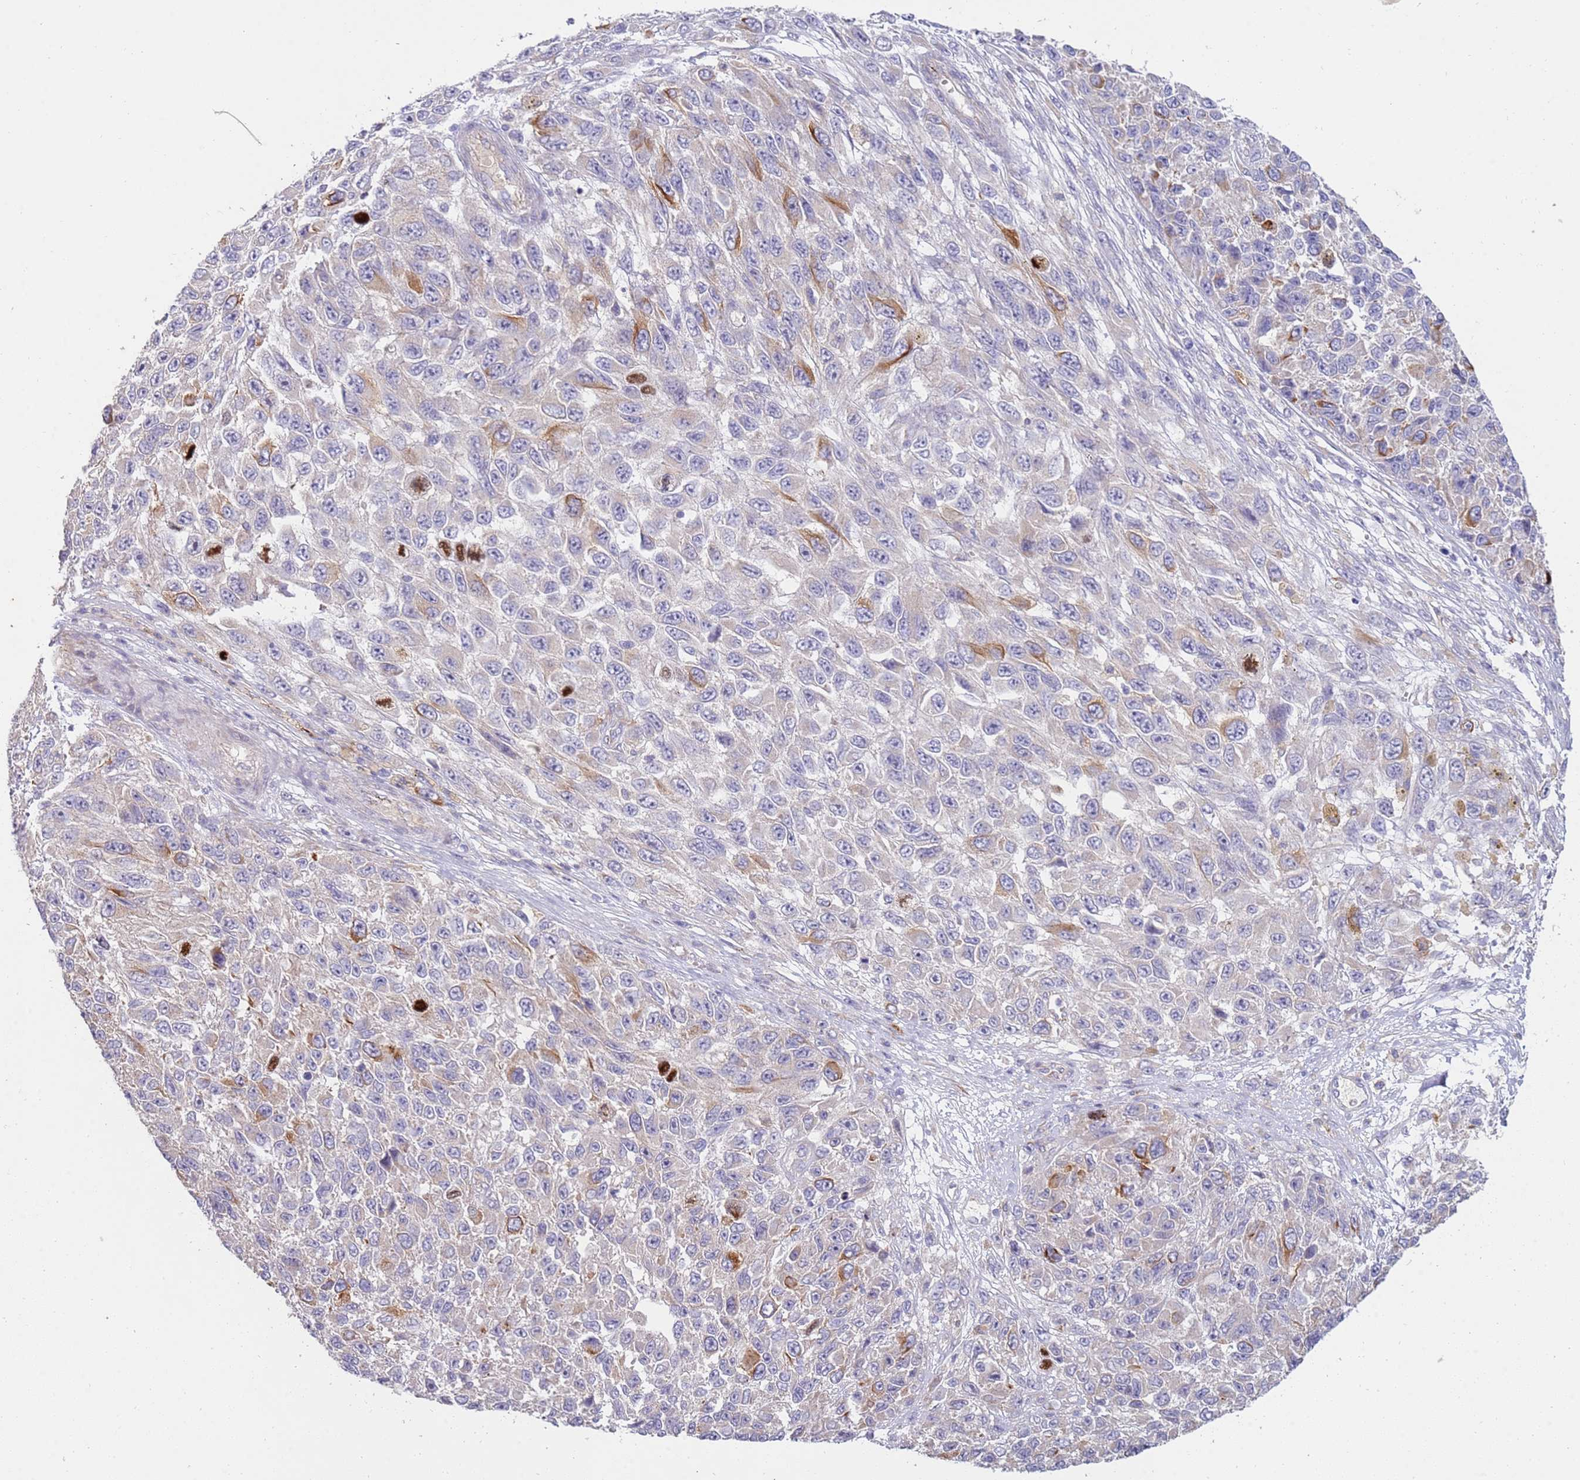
{"staining": {"intensity": "negative", "quantity": "none", "location": "none"}, "tissue": "melanoma", "cell_type": "Tumor cells", "image_type": "cancer", "snomed": [{"axis": "morphology", "description": "Normal tissue, NOS"}, {"axis": "morphology", "description": "Malignant melanoma, NOS"}, {"axis": "topography", "description": "Skin"}], "caption": "Immunohistochemical staining of malignant melanoma demonstrates no significant staining in tumor cells.", "gene": "NMUR2", "patient": {"sex": "female", "age": 96}}